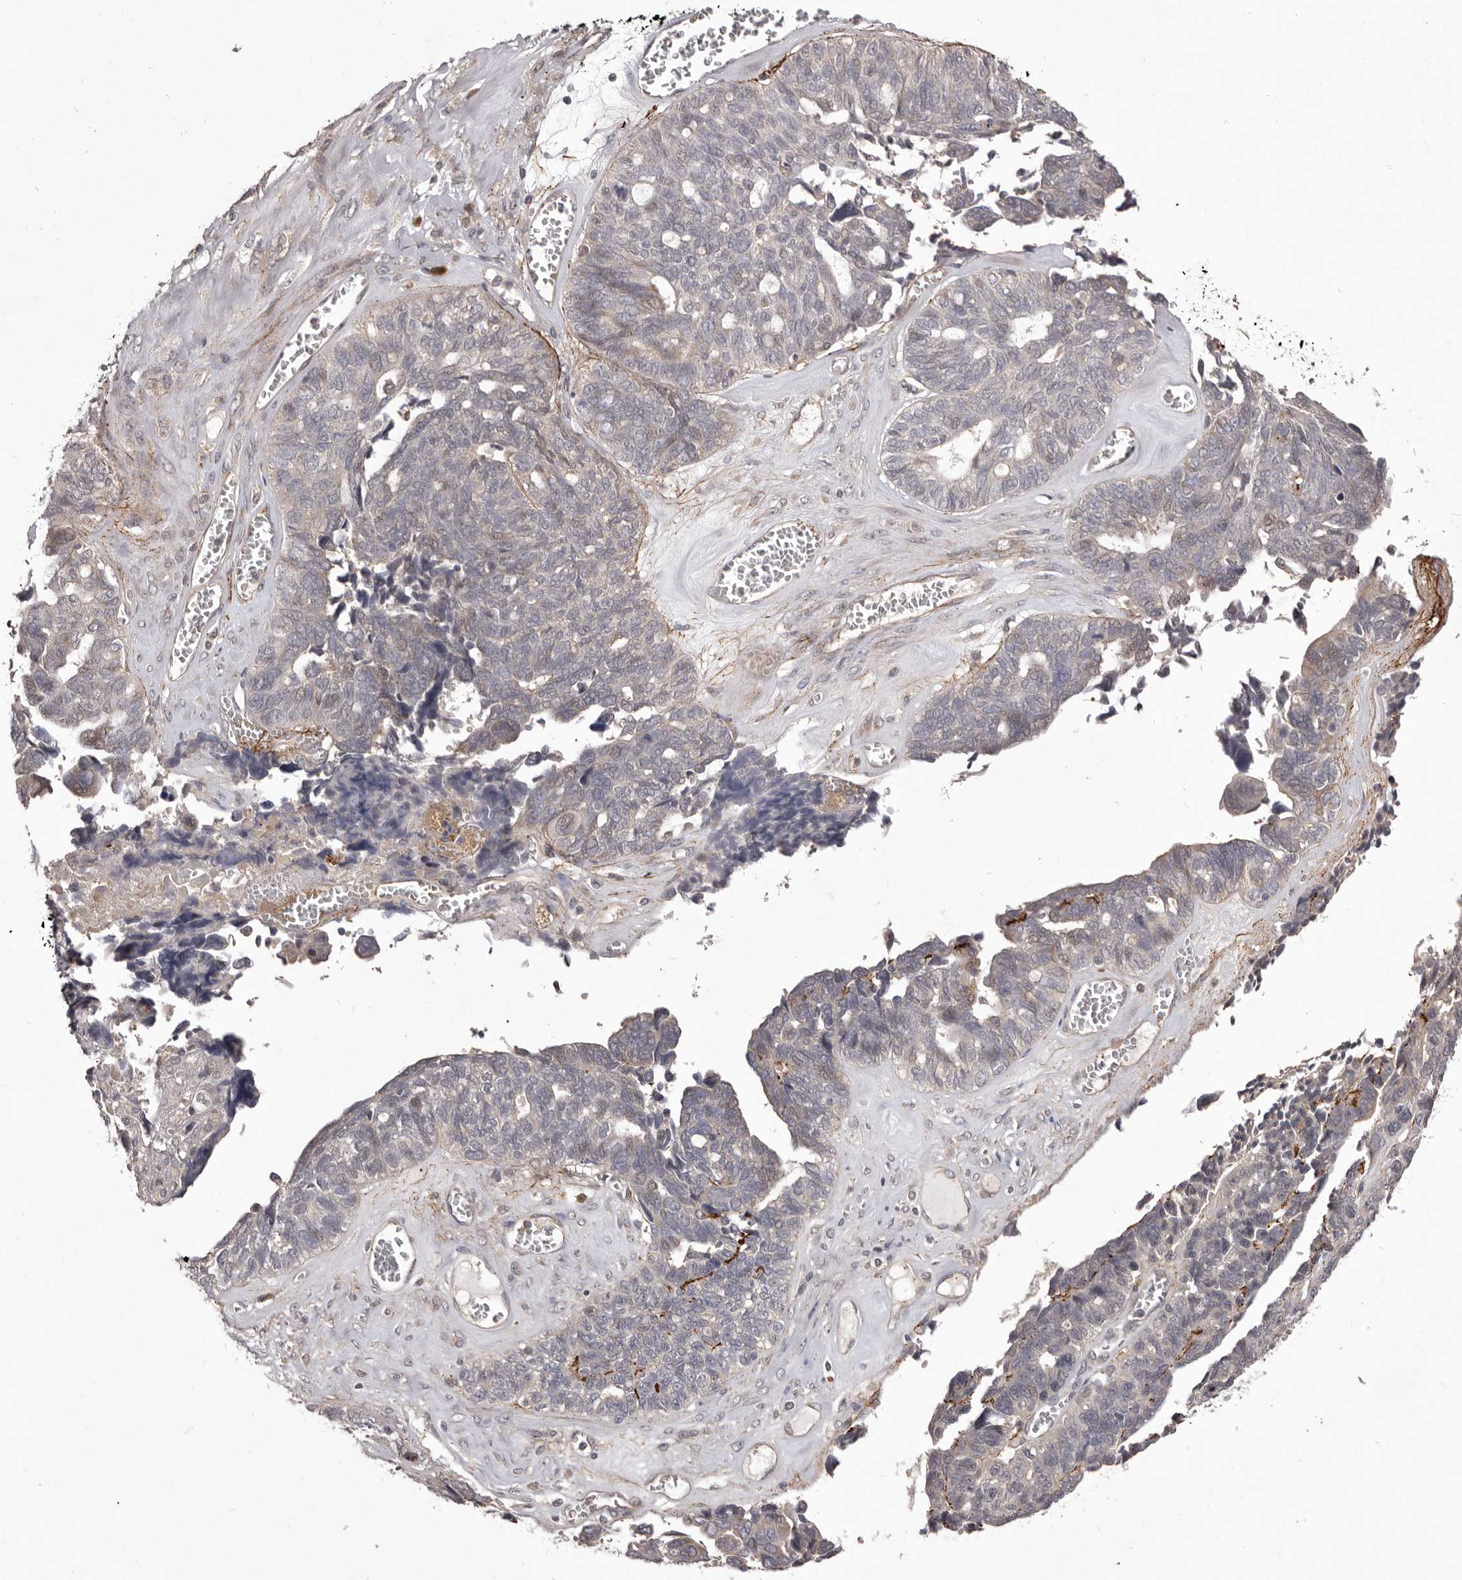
{"staining": {"intensity": "negative", "quantity": "none", "location": "none"}, "tissue": "ovarian cancer", "cell_type": "Tumor cells", "image_type": "cancer", "snomed": [{"axis": "morphology", "description": "Cystadenocarcinoma, serous, NOS"}, {"axis": "topography", "description": "Ovary"}], "caption": "Immunohistochemistry (IHC) of human ovarian cancer displays no positivity in tumor cells.", "gene": "HBS1L", "patient": {"sex": "female", "age": 79}}